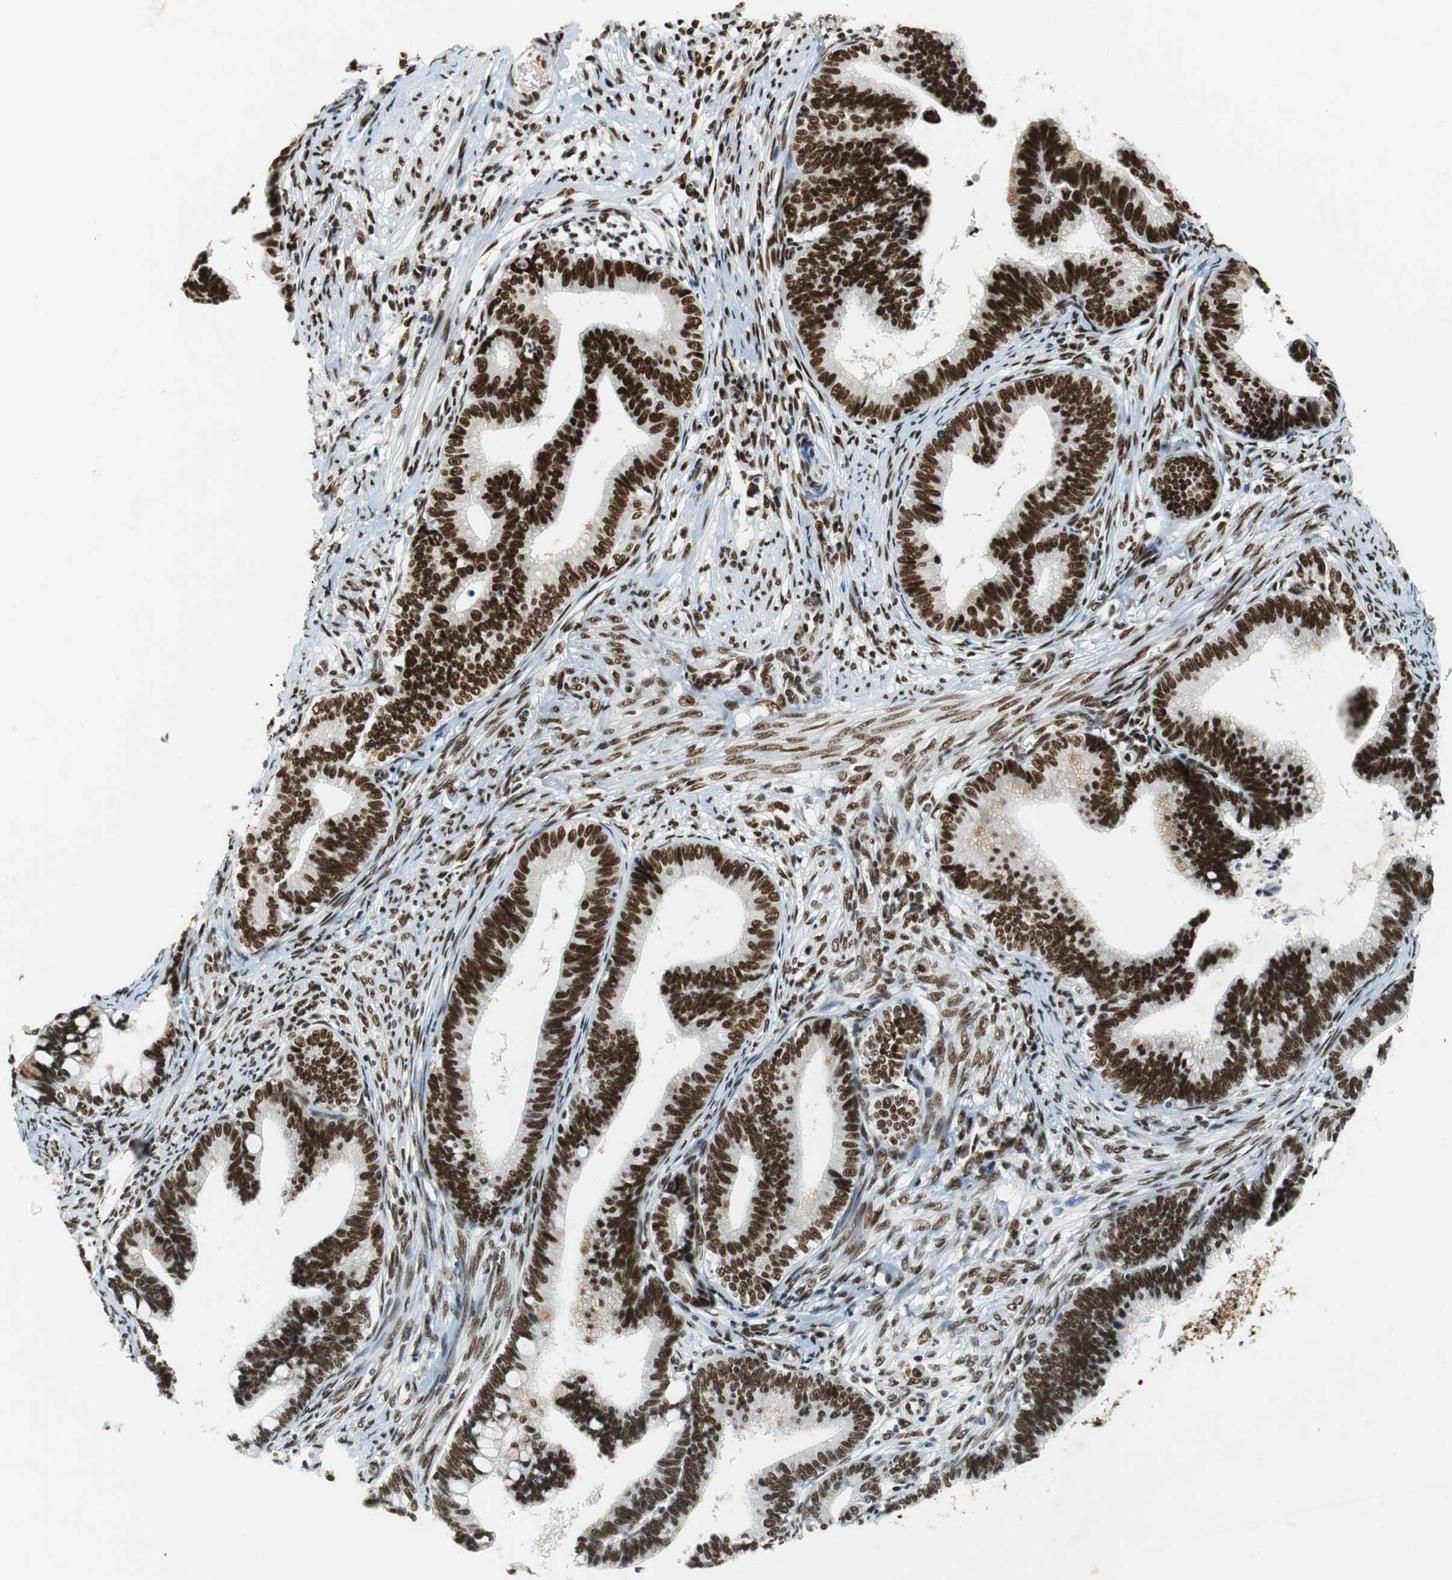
{"staining": {"intensity": "strong", "quantity": ">75%", "location": "nuclear"}, "tissue": "cervical cancer", "cell_type": "Tumor cells", "image_type": "cancer", "snomed": [{"axis": "morphology", "description": "Adenocarcinoma, NOS"}, {"axis": "topography", "description": "Cervix"}], "caption": "Cervical cancer was stained to show a protein in brown. There is high levels of strong nuclear staining in about >75% of tumor cells. The staining was performed using DAB (3,3'-diaminobenzidine), with brown indicating positive protein expression. Nuclei are stained blue with hematoxylin.", "gene": "PRKDC", "patient": {"sex": "female", "age": 36}}